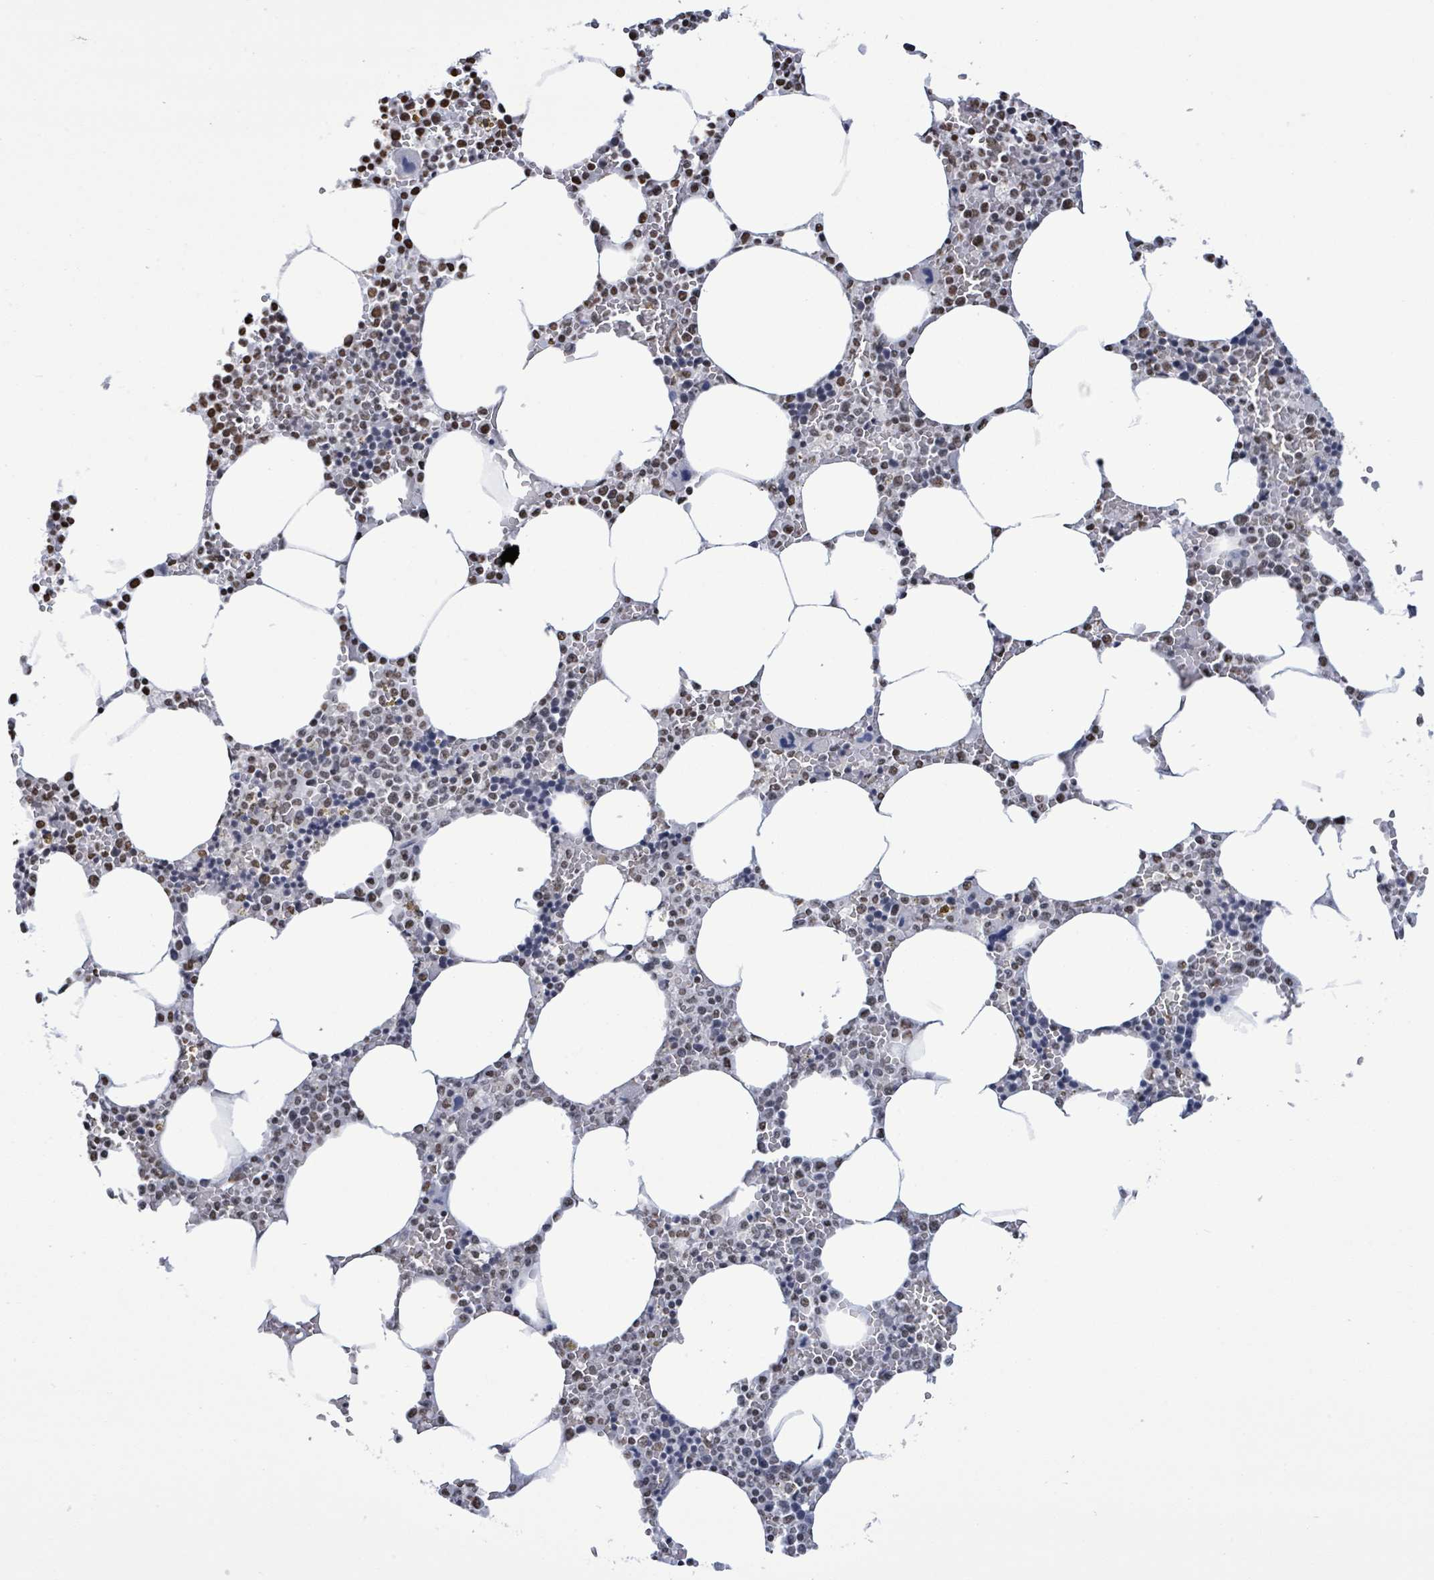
{"staining": {"intensity": "moderate", "quantity": "25%-75%", "location": "nuclear"}, "tissue": "bone marrow", "cell_type": "Hematopoietic cells", "image_type": "normal", "snomed": [{"axis": "morphology", "description": "Normal tissue, NOS"}, {"axis": "topography", "description": "Bone marrow"}], "caption": "This is a photomicrograph of immunohistochemistry staining of normal bone marrow, which shows moderate staining in the nuclear of hematopoietic cells.", "gene": "SAMD14", "patient": {"sex": "male", "age": 70}}